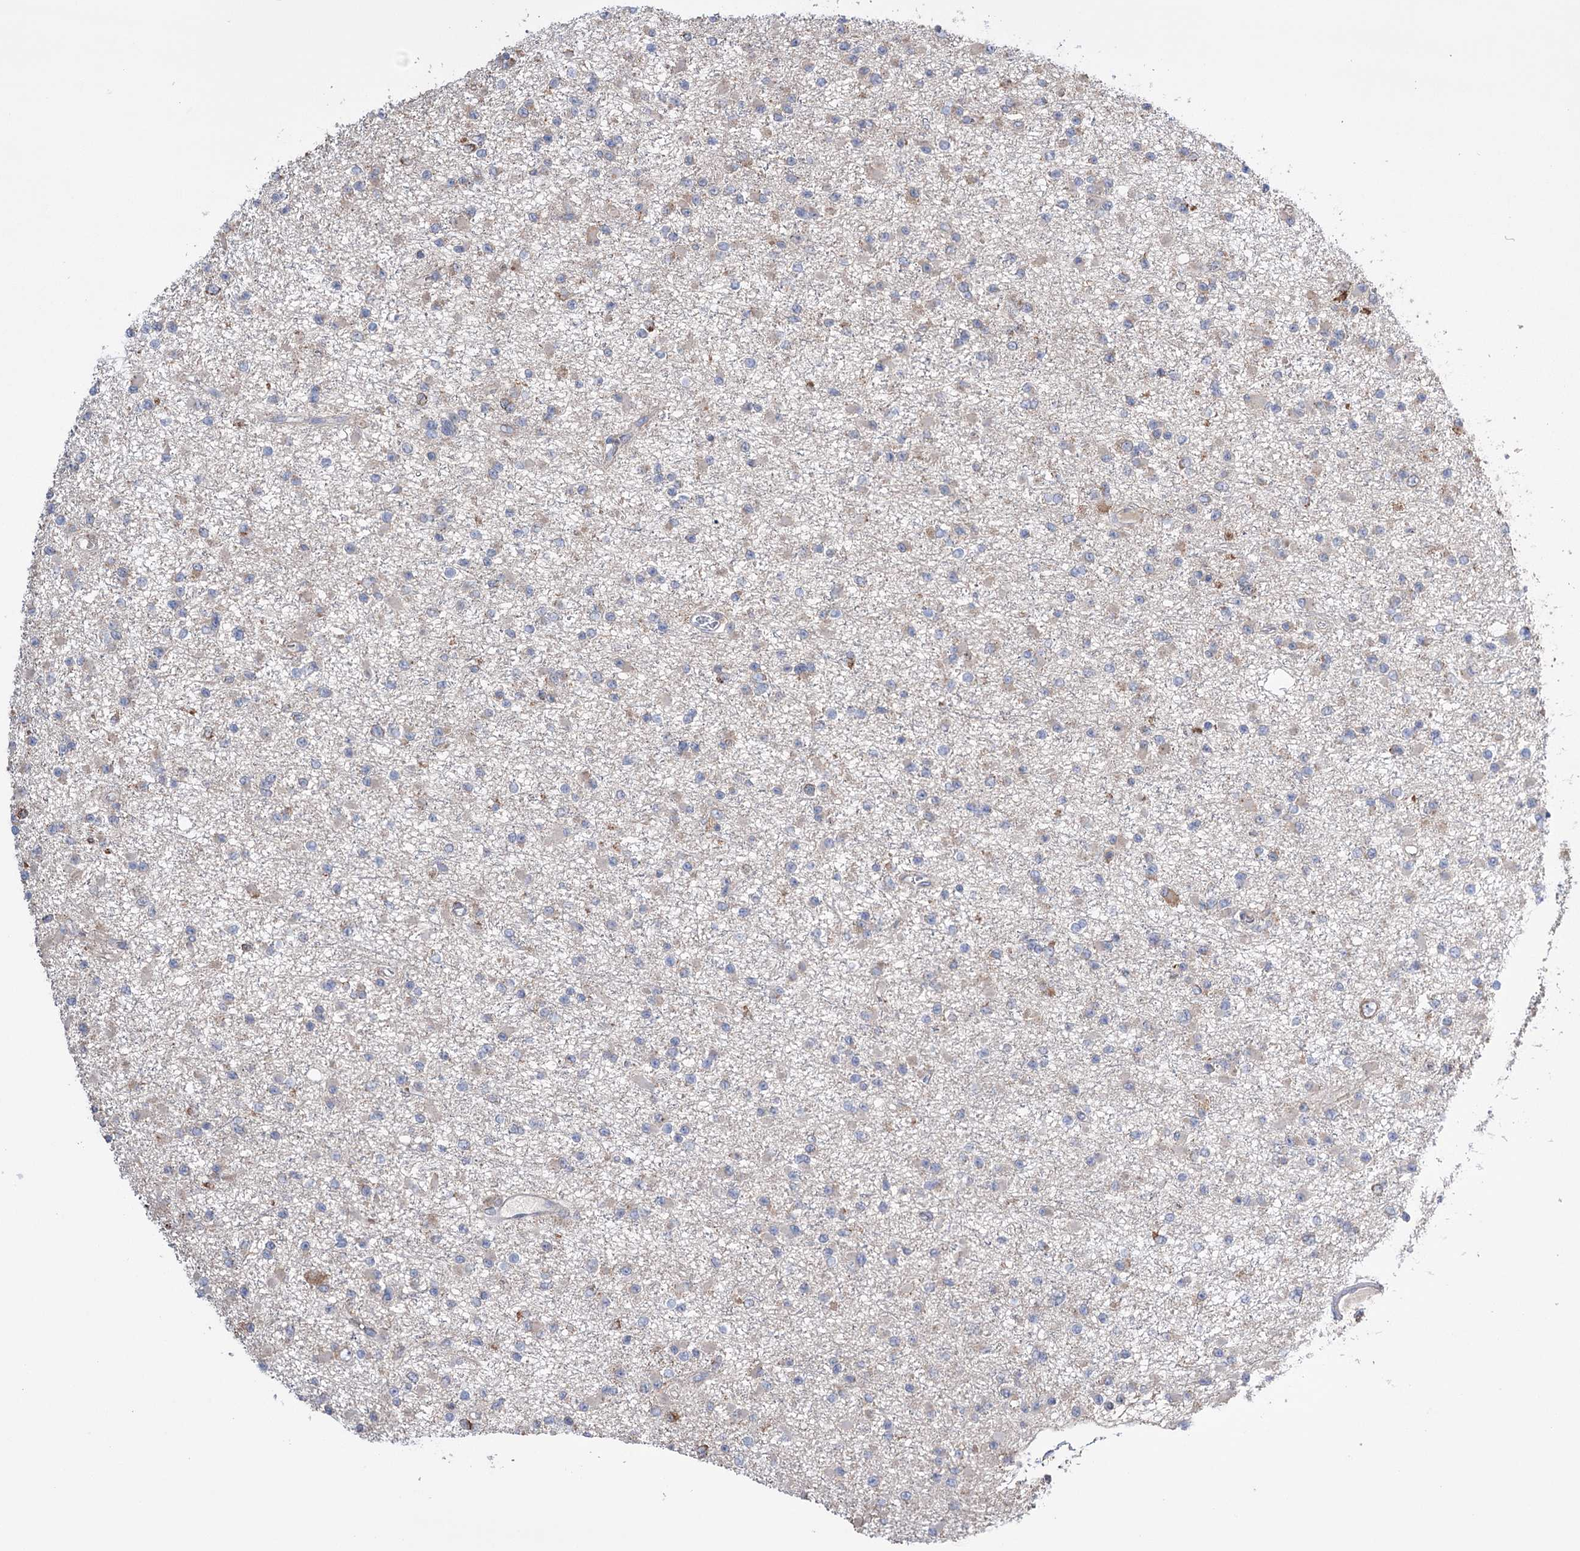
{"staining": {"intensity": "moderate", "quantity": "<25%", "location": "cytoplasmic/membranous"}, "tissue": "glioma", "cell_type": "Tumor cells", "image_type": "cancer", "snomed": [{"axis": "morphology", "description": "Glioma, malignant, Low grade"}, {"axis": "topography", "description": "Brain"}], "caption": "Immunohistochemical staining of human malignant glioma (low-grade) reveals low levels of moderate cytoplasmic/membranous staining in approximately <25% of tumor cells.", "gene": "TRIM71", "patient": {"sex": "female", "age": 22}}